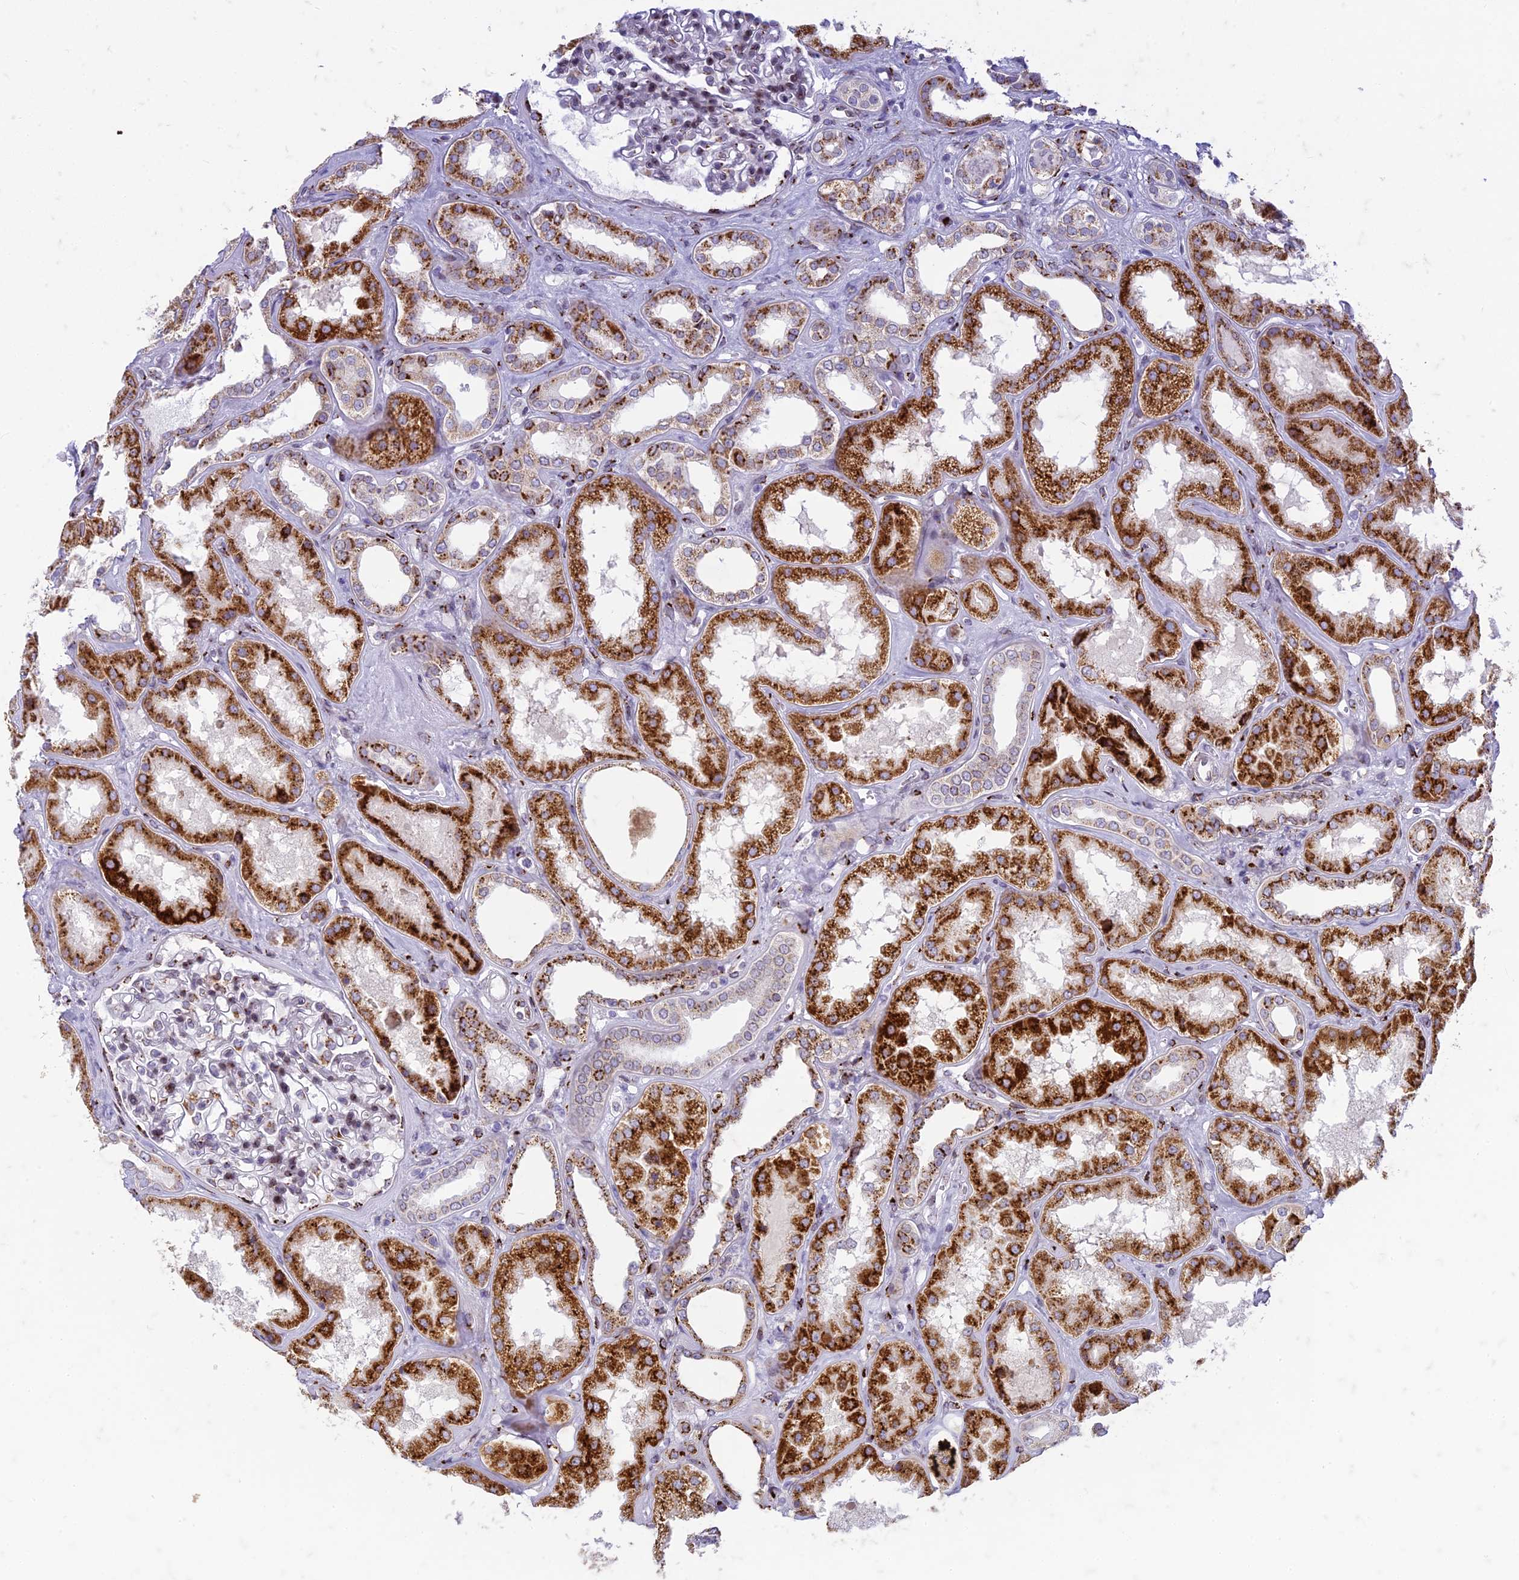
{"staining": {"intensity": "negative", "quantity": "none", "location": "none"}, "tissue": "kidney", "cell_type": "Cells in glomeruli", "image_type": "normal", "snomed": [{"axis": "morphology", "description": "Normal tissue, NOS"}, {"axis": "topography", "description": "Kidney"}], "caption": "This micrograph is of unremarkable kidney stained with immunohistochemistry to label a protein in brown with the nuclei are counter-stained blue. There is no positivity in cells in glomeruli.", "gene": "FAM3C", "patient": {"sex": "female", "age": 56}}